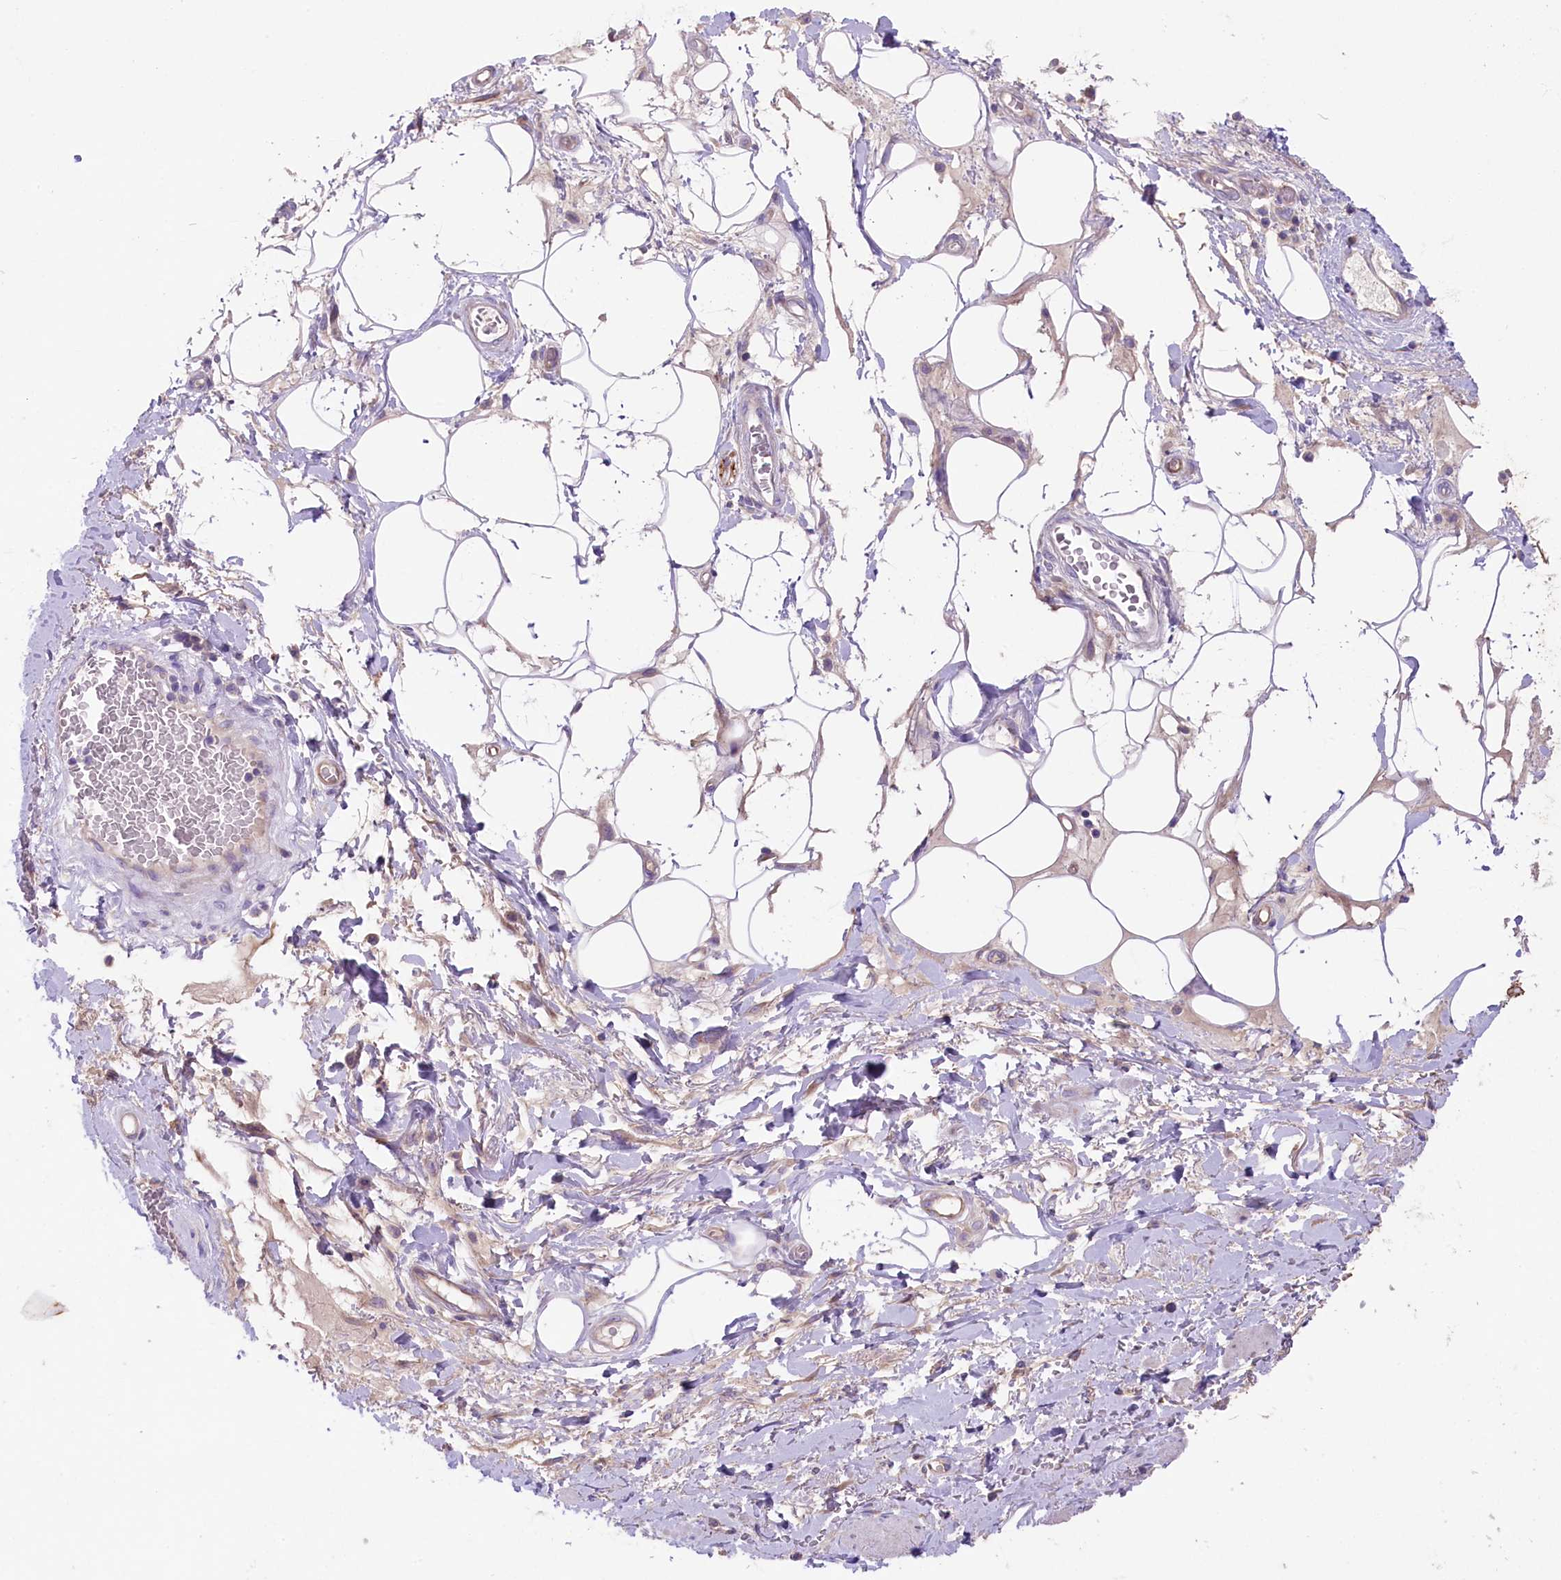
{"staining": {"intensity": "negative", "quantity": "none", "location": "none"}, "tissue": "adipose tissue", "cell_type": "Adipocytes", "image_type": "normal", "snomed": [{"axis": "morphology", "description": "Normal tissue, NOS"}, {"axis": "morphology", "description": "Adenocarcinoma, NOS"}, {"axis": "topography", "description": "Rectum"}, {"axis": "topography", "description": "Vagina"}, {"axis": "topography", "description": "Peripheral nerve tissue"}], "caption": "This is a micrograph of immunohistochemistry (IHC) staining of benign adipose tissue, which shows no expression in adipocytes. (DAB (3,3'-diaminobenzidine) immunohistochemistry (IHC), high magnification).", "gene": "CD99L2", "patient": {"sex": "female", "age": 71}}